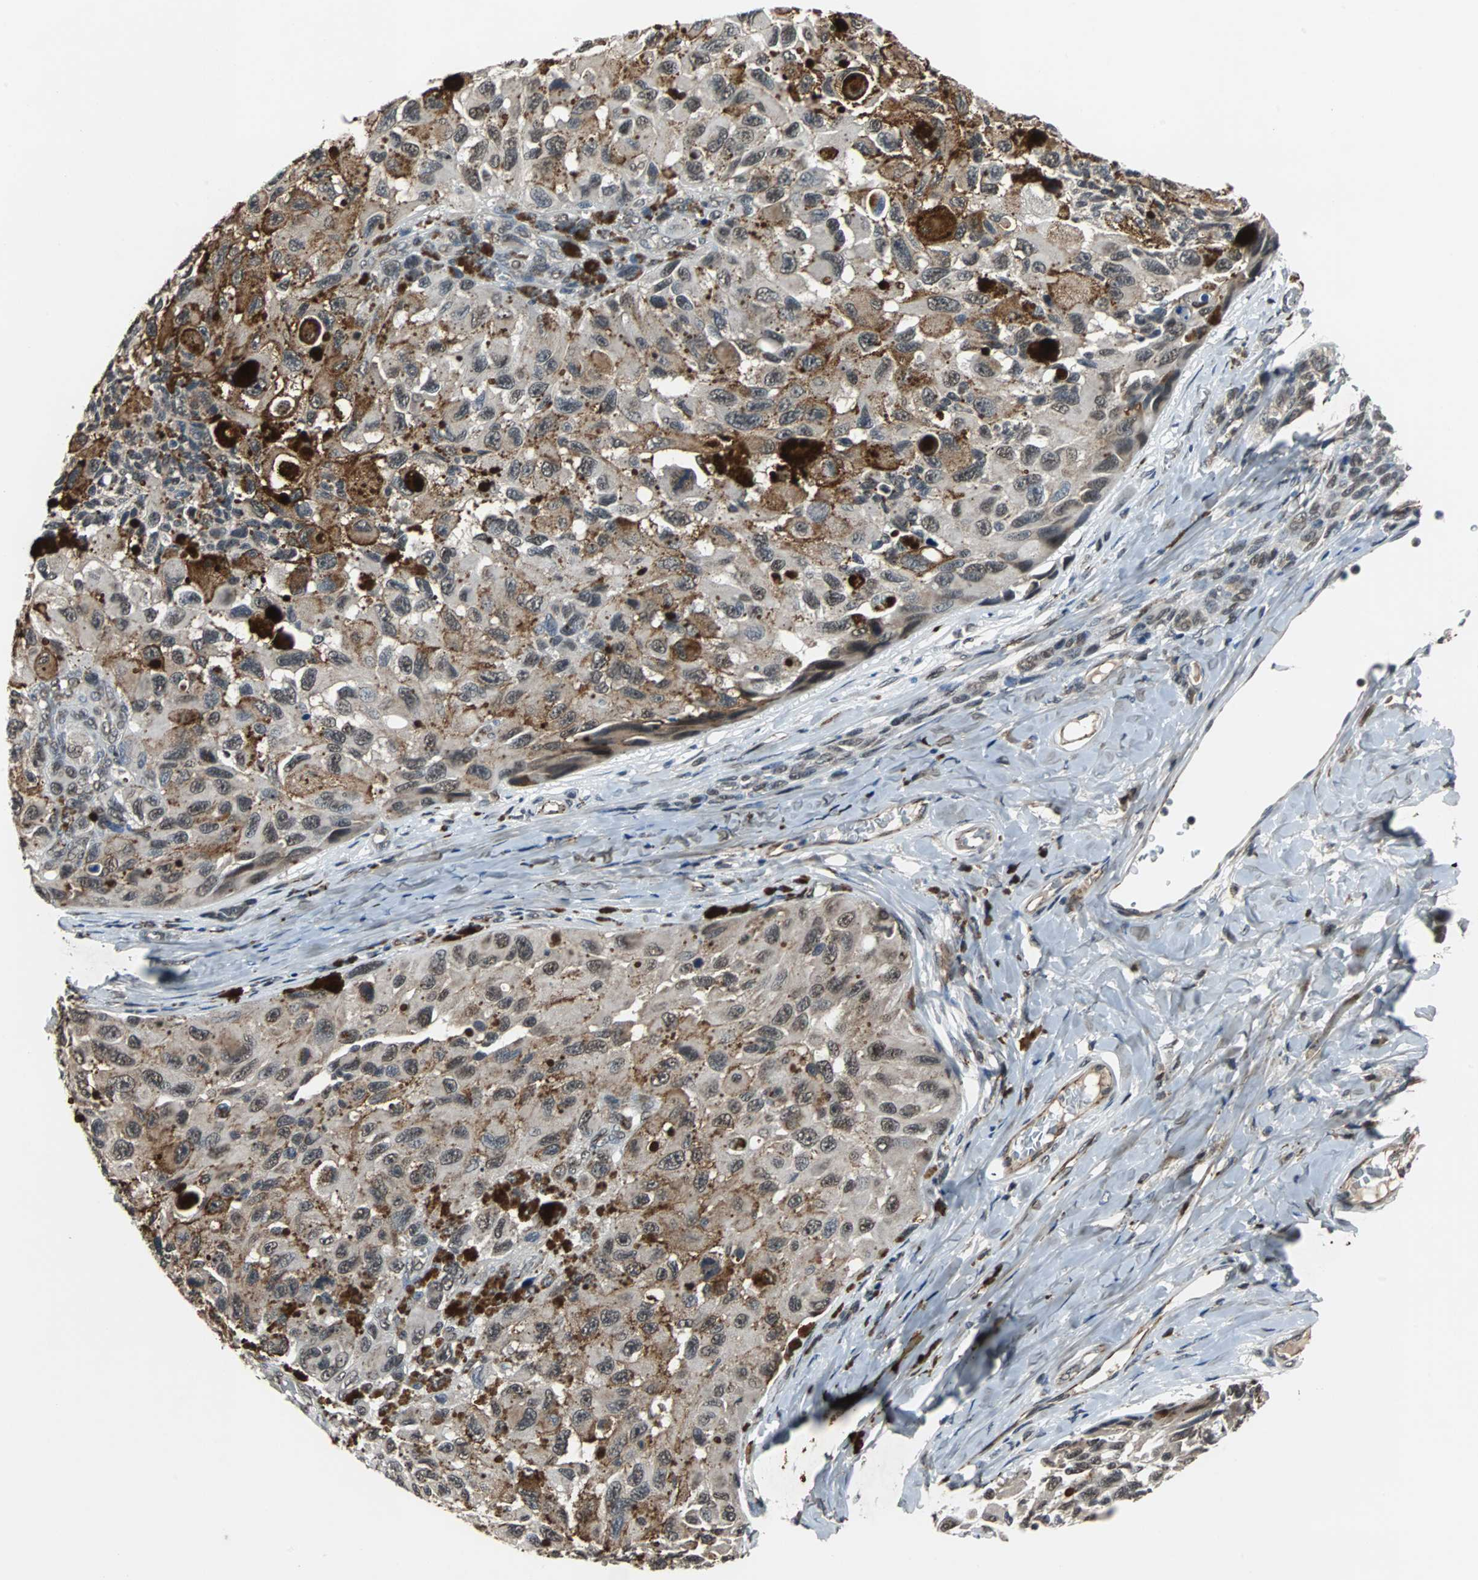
{"staining": {"intensity": "moderate", "quantity": ">75%", "location": "cytoplasmic/membranous"}, "tissue": "melanoma", "cell_type": "Tumor cells", "image_type": "cancer", "snomed": [{"axis": "morphology", "description": "Malignant melanoma, NOS"}, {"axis": "topography", "description": "Skin"}], "caption": "This photomicrograph displays immunohistochemistry (IHC) staining of human malignant melanoma, with medium moderate cytoplasmic/membranous expression in approximately >75% of tumor cells.", "gene": "LSR", "patient": {"sex": "female", "age": 73}}